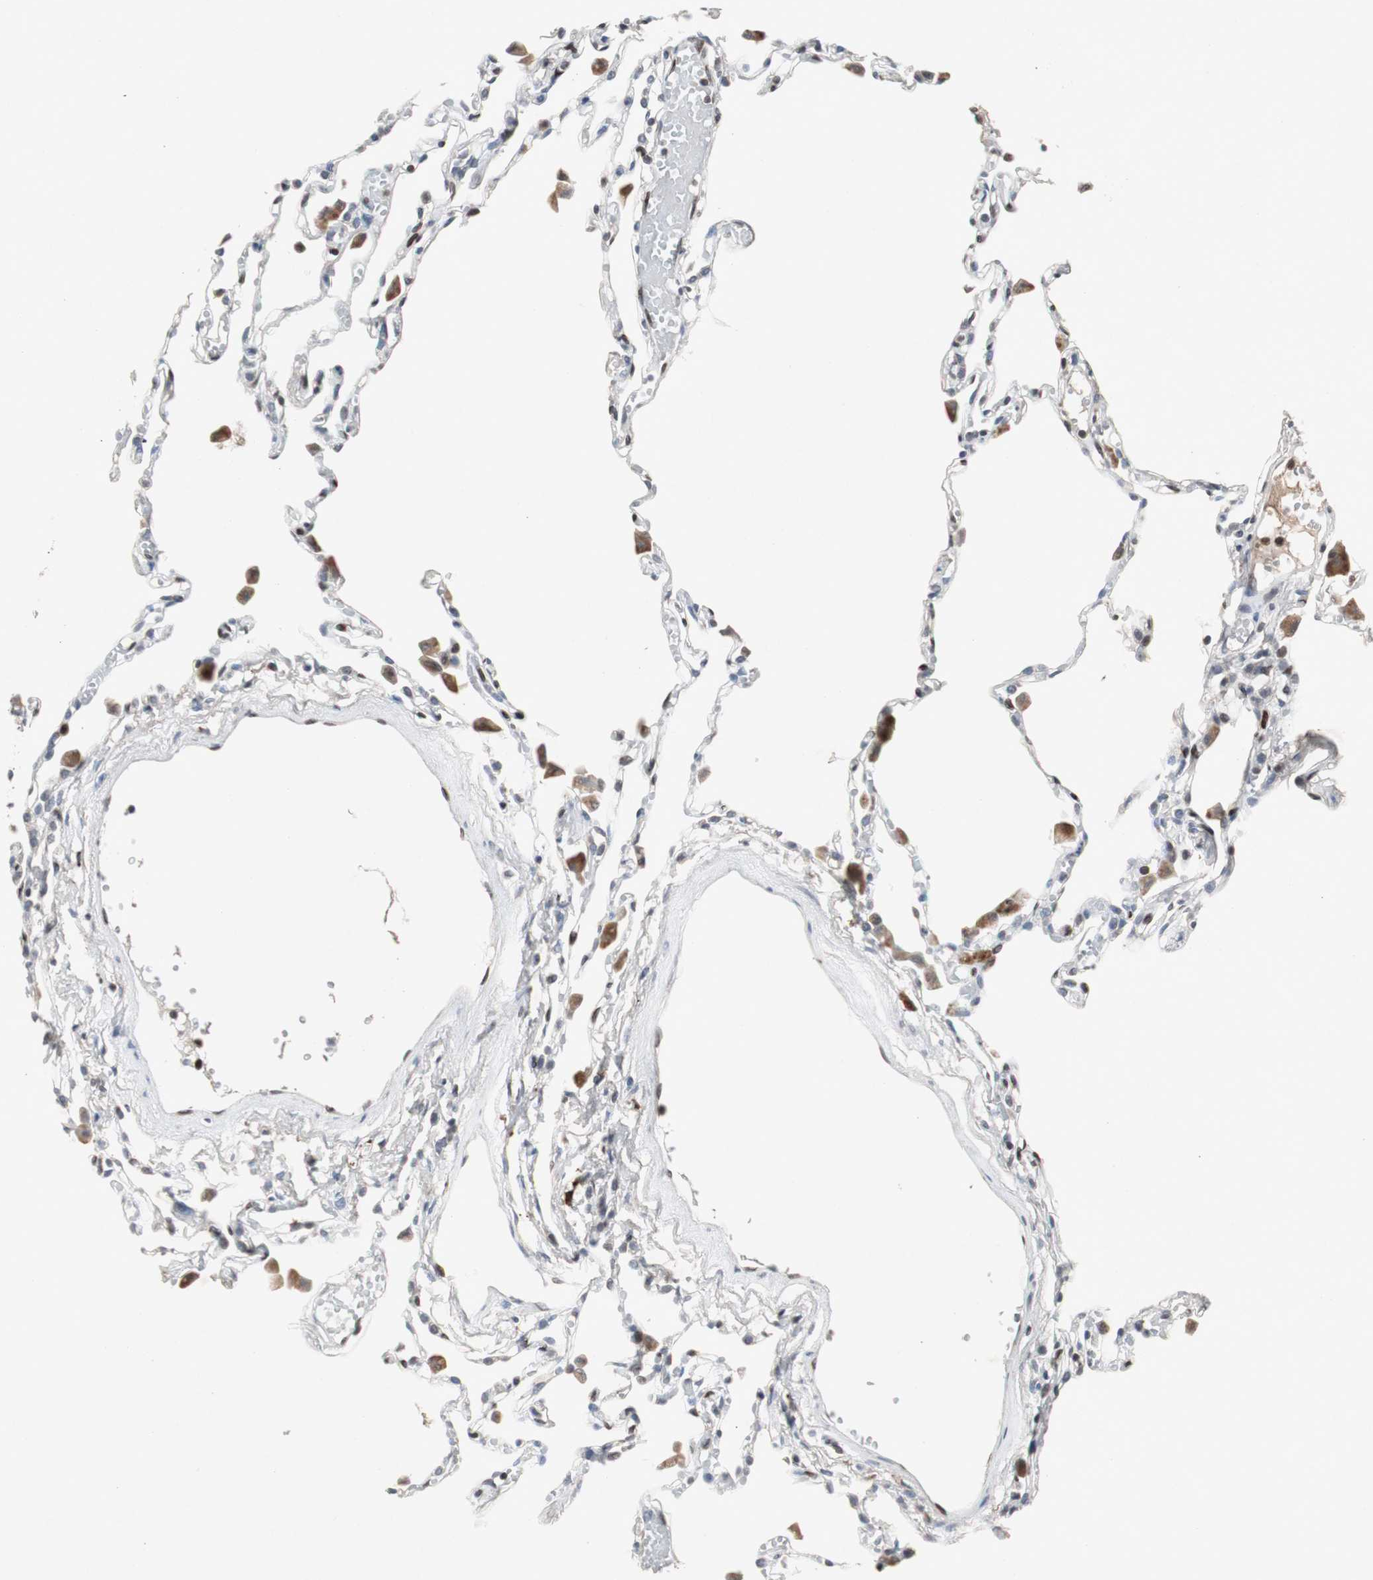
{"staining": {"intensity": "moderate", "quantity": "<25%", "location": "nuclear"}, "tissue": "lung", "cell_type": "Alveolar cells", "image_type": "normal", "snomed": [{"axis": "morphology", "description": "Normal tissue, NOS"}, {"axis": "topography", "description": "Lung"}], "caption": "IHC staining of unremarkable lung, which reveals low levels of moderate nuclear expression in about <25% of alveolar cells indicating moderate nuclear protein expression. The staining was performed using DAB (3,3'-diaminobenzidine) (brown) for protein detection and nuclei were counterstained in hematoxylin (blue).", "gene": "ZNF396", "patient": {"sex": "female", "age": 49}}